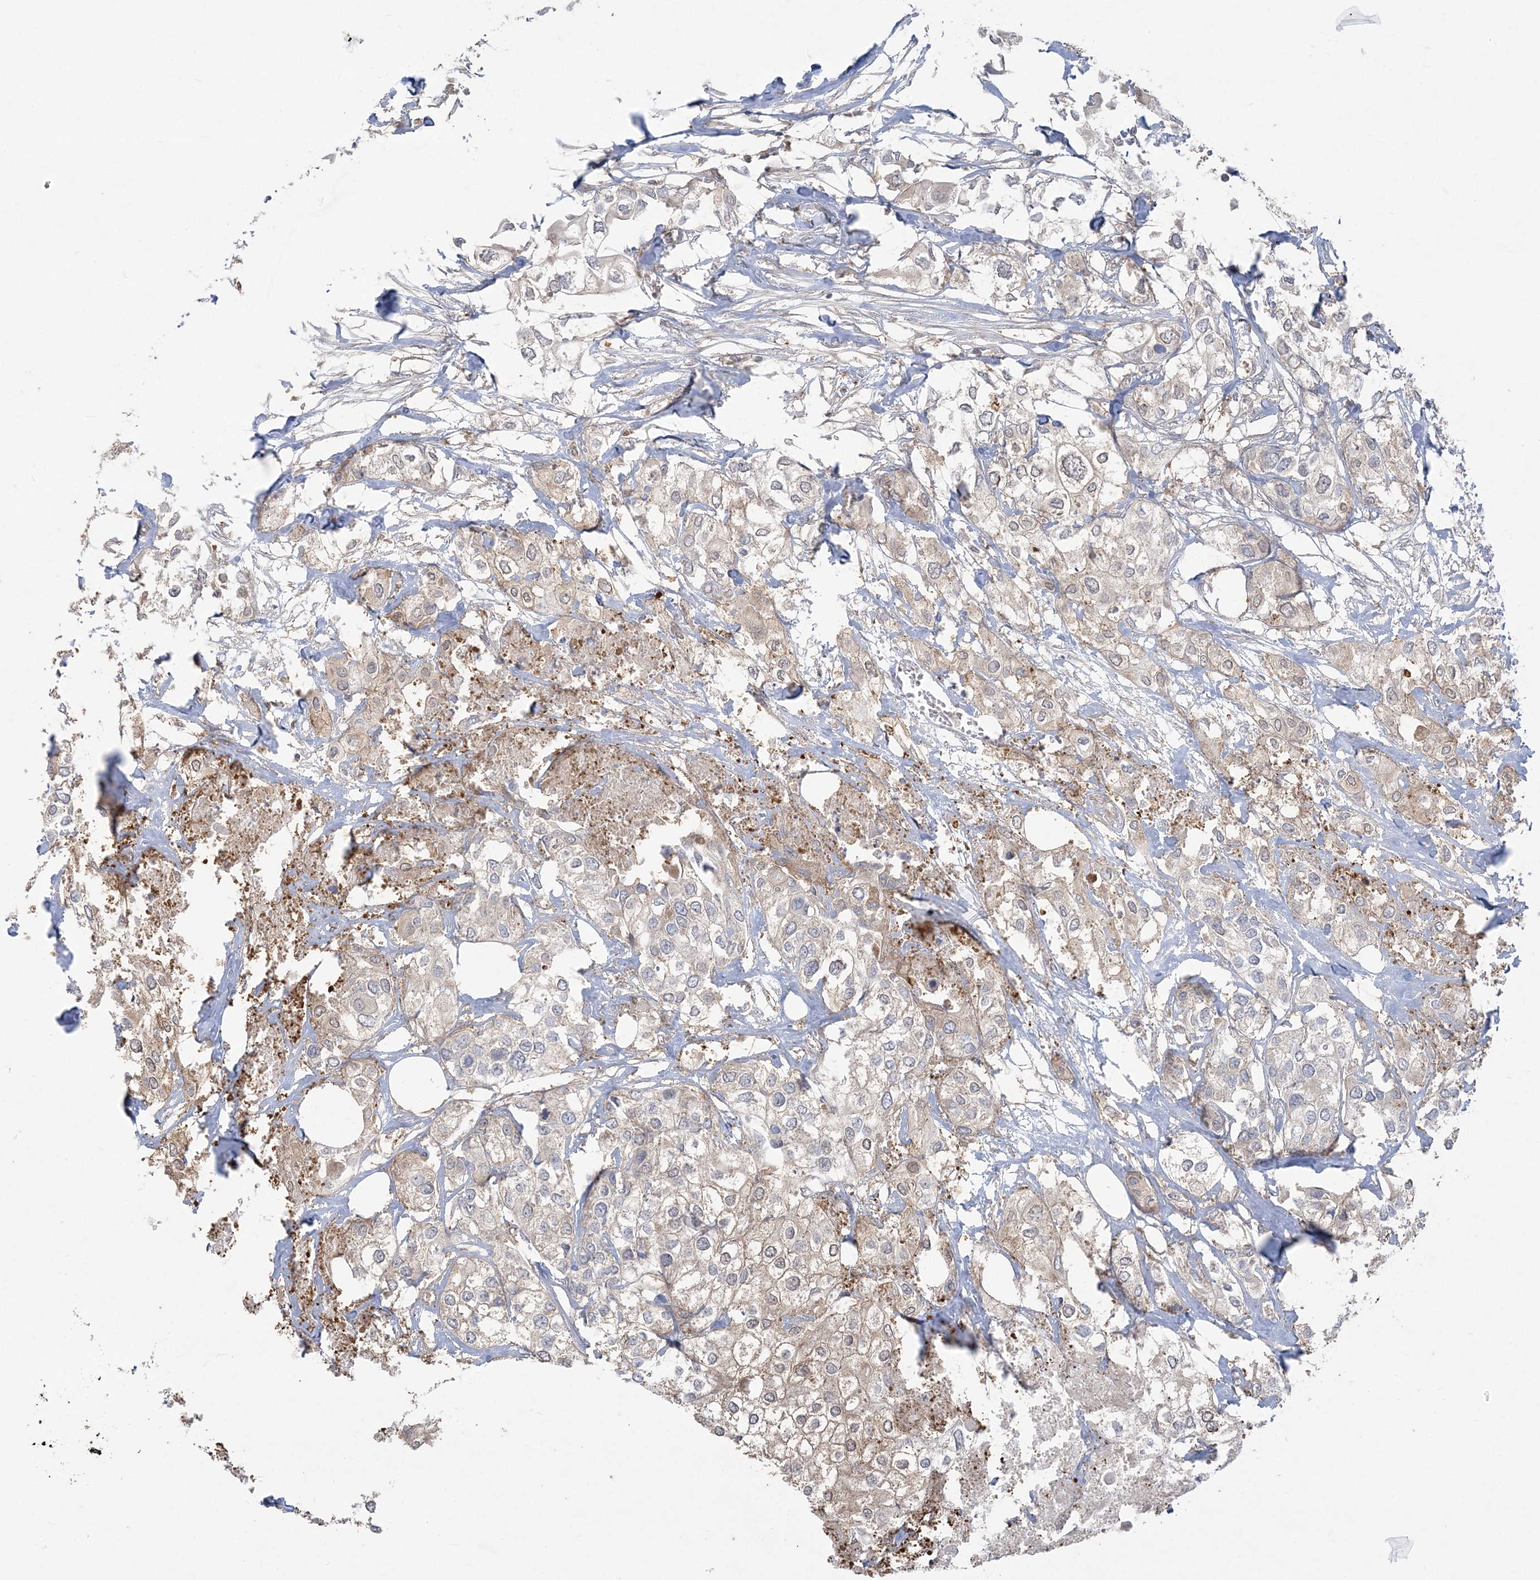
{"staining": {"intensity": "weak", "quantity": "25%-75%", "location": "cytoplasmic/membranous"}, "tissue": "urothelial cancer", "cell_type": "Tumor cells", "image_type": "cancer", "snomed": [{"axis": "morphology", "description": "Urothelial carcinoma, High grade"}, {"axis": "topography", "description": "Urinary bladder"}], "caption": "IHC of human urothelial carcinoma (high-grade) displays low levels of weak cytoplasmic/membranous expression in approximately 25%-75% of tumor cells. The staining is performed using DAB brown chromogen to label protein expression. The nuclei are counter-stained blue using hematoxylin.", "gene": "ZC3H6", "patient": {"sex": "male", "age": 64}}